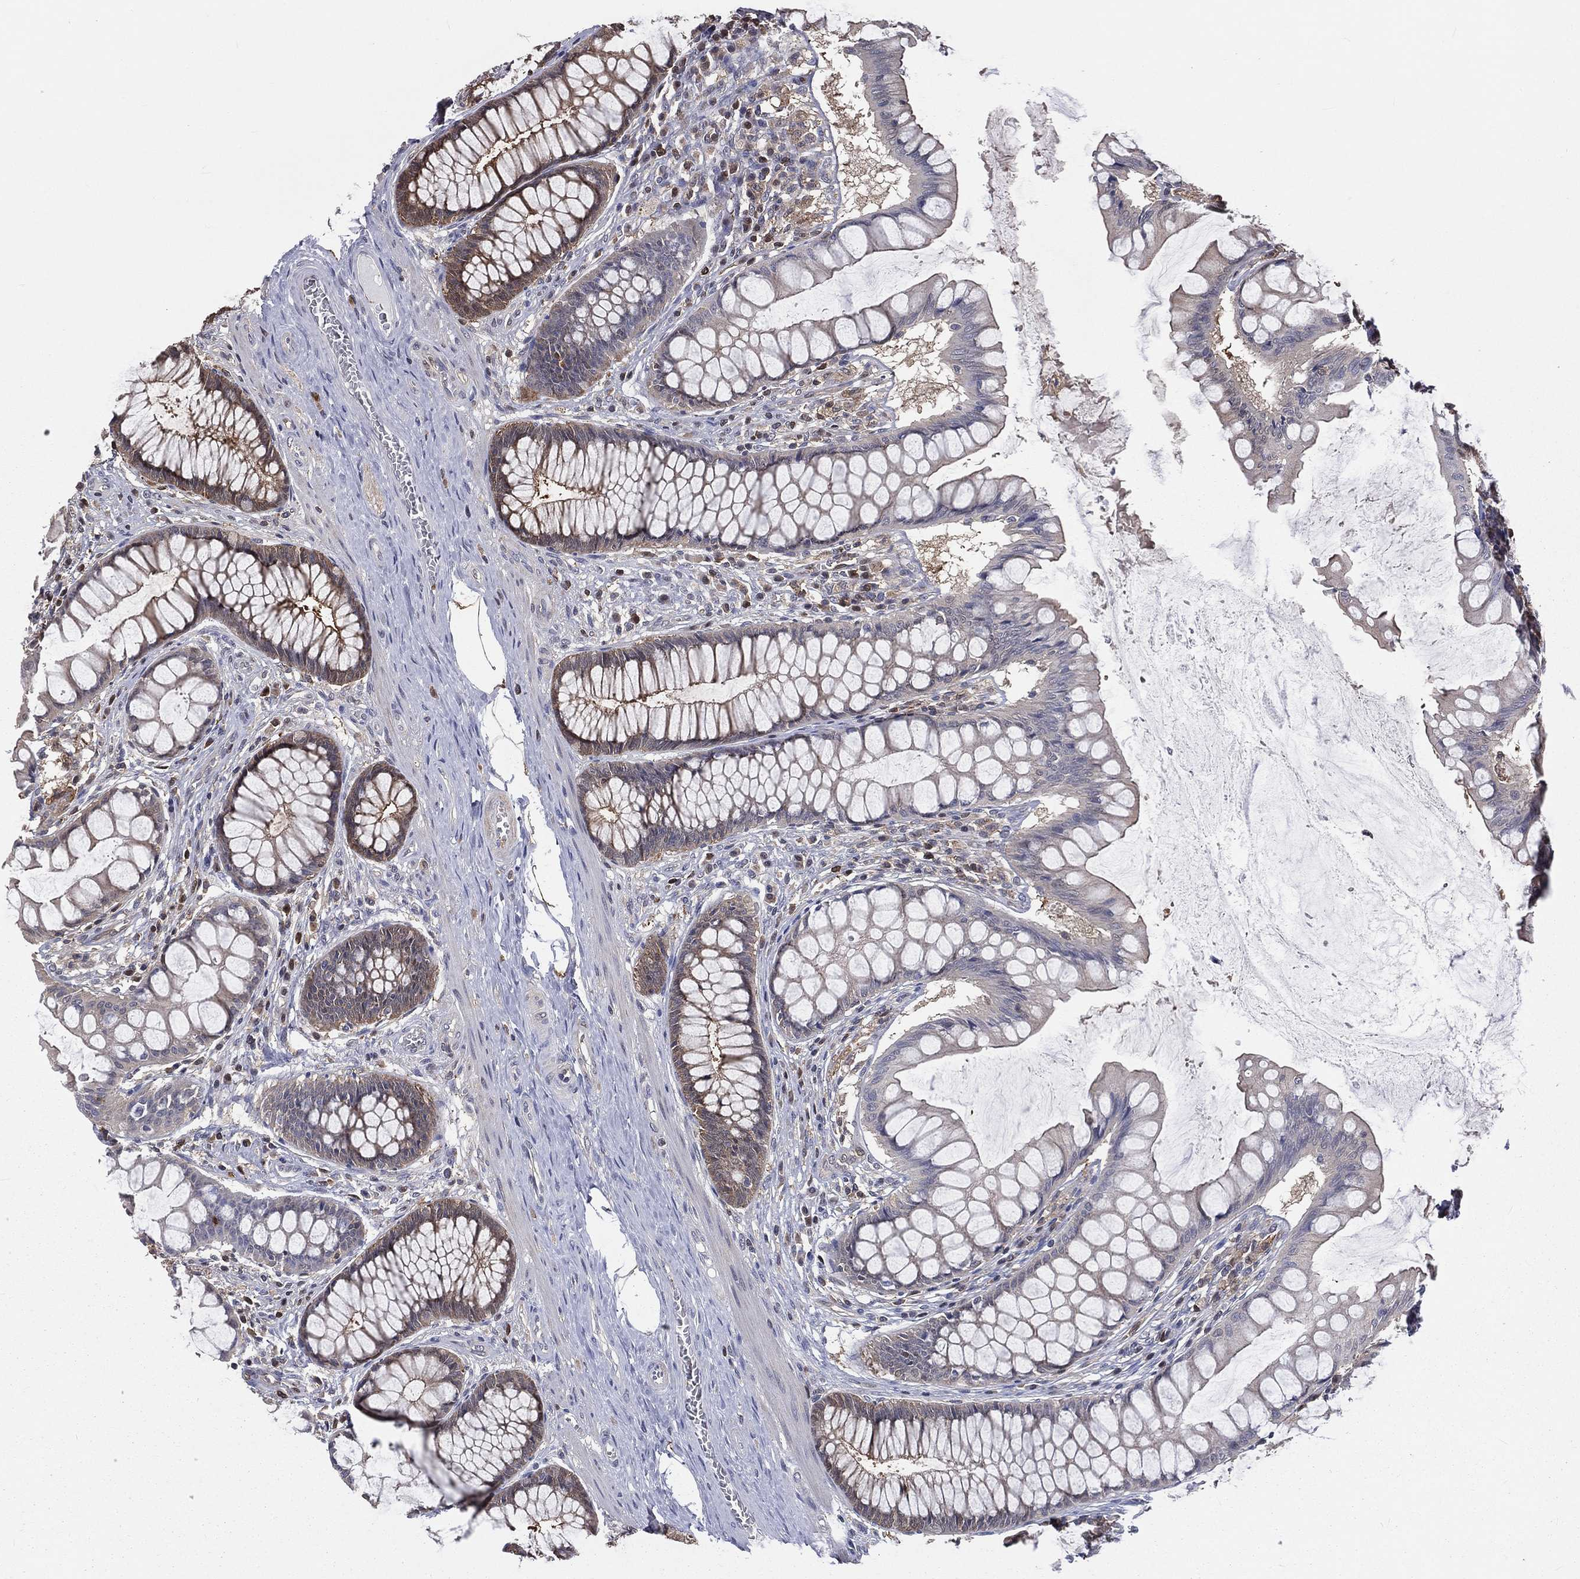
{"staining": {"intensity": "negative", "quantity": "none", "location": "none"}, "tissue": "colon", "cell_type": "Endothelial cells", "image_type": "normal", "snomed": [{"axis": "morphology", "description": "Normal tissue, NOS"}, {"axis": "topography", "description": "Colon"}], "caption": "DAB immunohistochemical staining of benign human colon shows no significant positivity in endothelial cells. Nuclei are stained in blue.", "gene": "TBC1D2", "patient": {"sex": "female", "age": 65}}